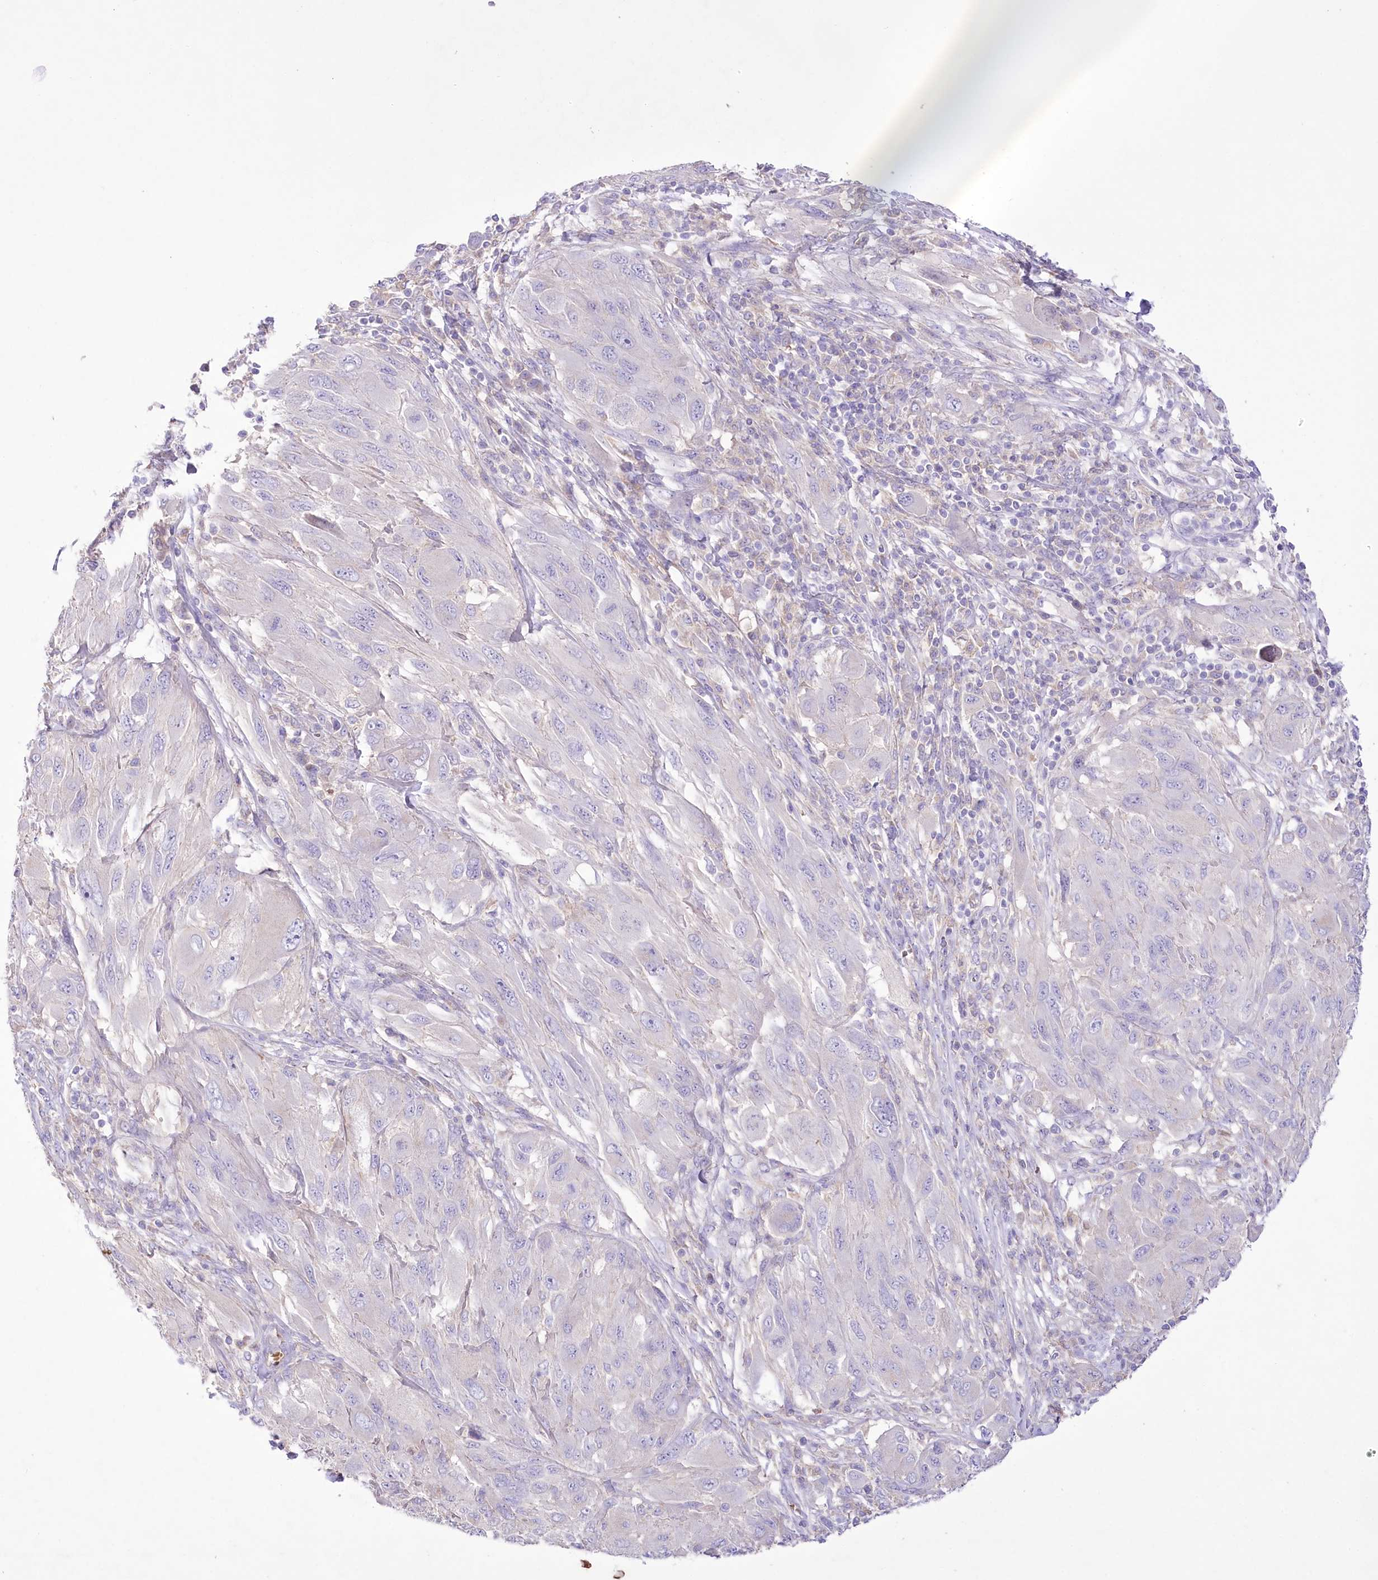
{"staining": {"intensity": "negative", "quantity": "none", "location": "none"}, "tissue": "melanoma", "cell_type": "Tumor cells", "image_type": "cancer", "snomed": [{"axis": "morphology", "description": "Malignant melanoma, NOS"}, {"axis": "topography", "description": "Skin"}], "caption": "DAB immunohistochemical staining of melanoma exhibits no significant positivity in tumor cells.", "gene": "PRSS53", "patient": {"sex": "female", "age": 91}}